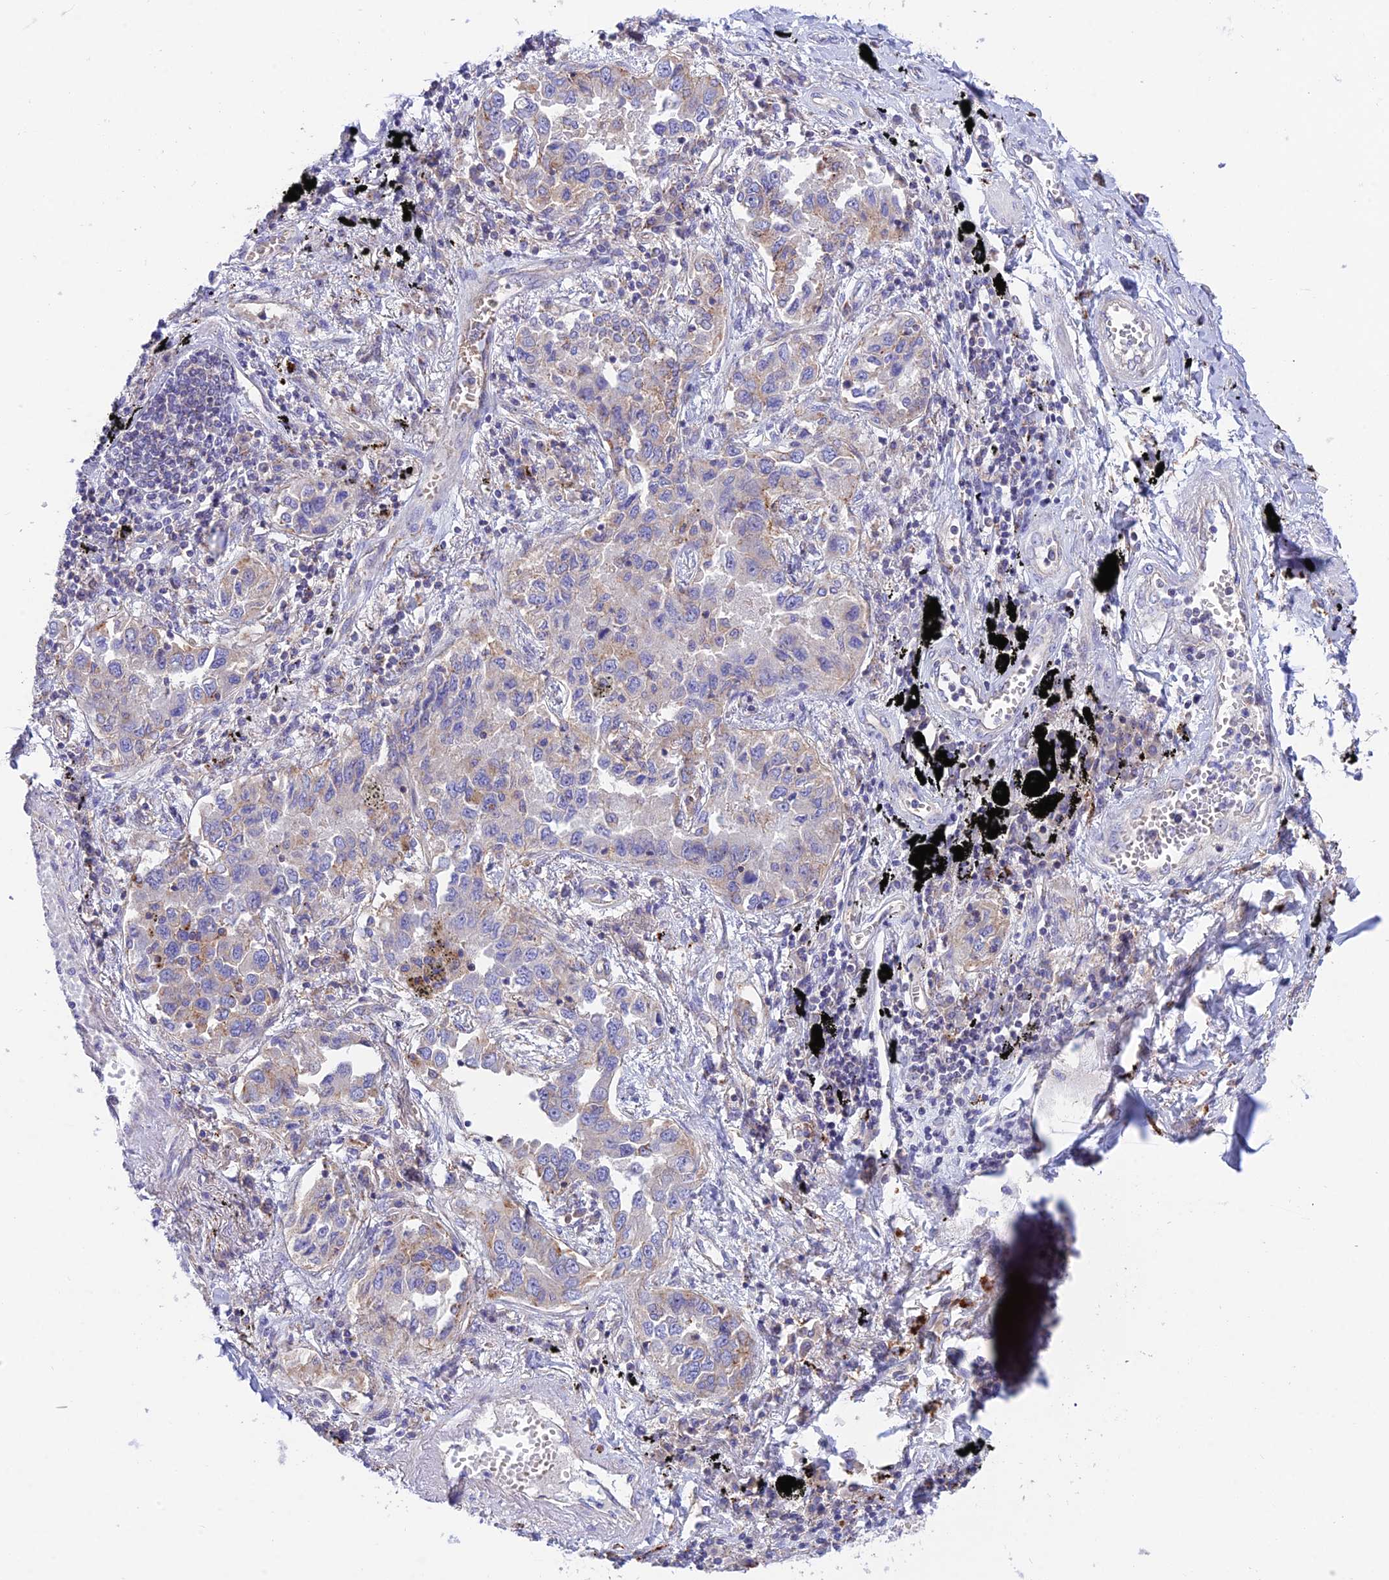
{"staining": {"intensity": "weak", "quantity": "<25%", "location": "cytoplasmic/membranous"}, "tissue": "lung cancer", "cell_type": "Tumor cells", "image_type": "cancer", "snomed": [{"axis": "morphology", "description": "Adenocarcinoma, NOS"}, {"axis": "topography", "description": "Lung"}], "caption": "This photomicrograph is of adenocarcinoma (lung) stained with IHC to label a protein in brown with the nuclei are counter-stained blue. There is no positivity in tumor cells.", "gene": "CCDC157", "patient": {"sex": "male", "age": 67}}